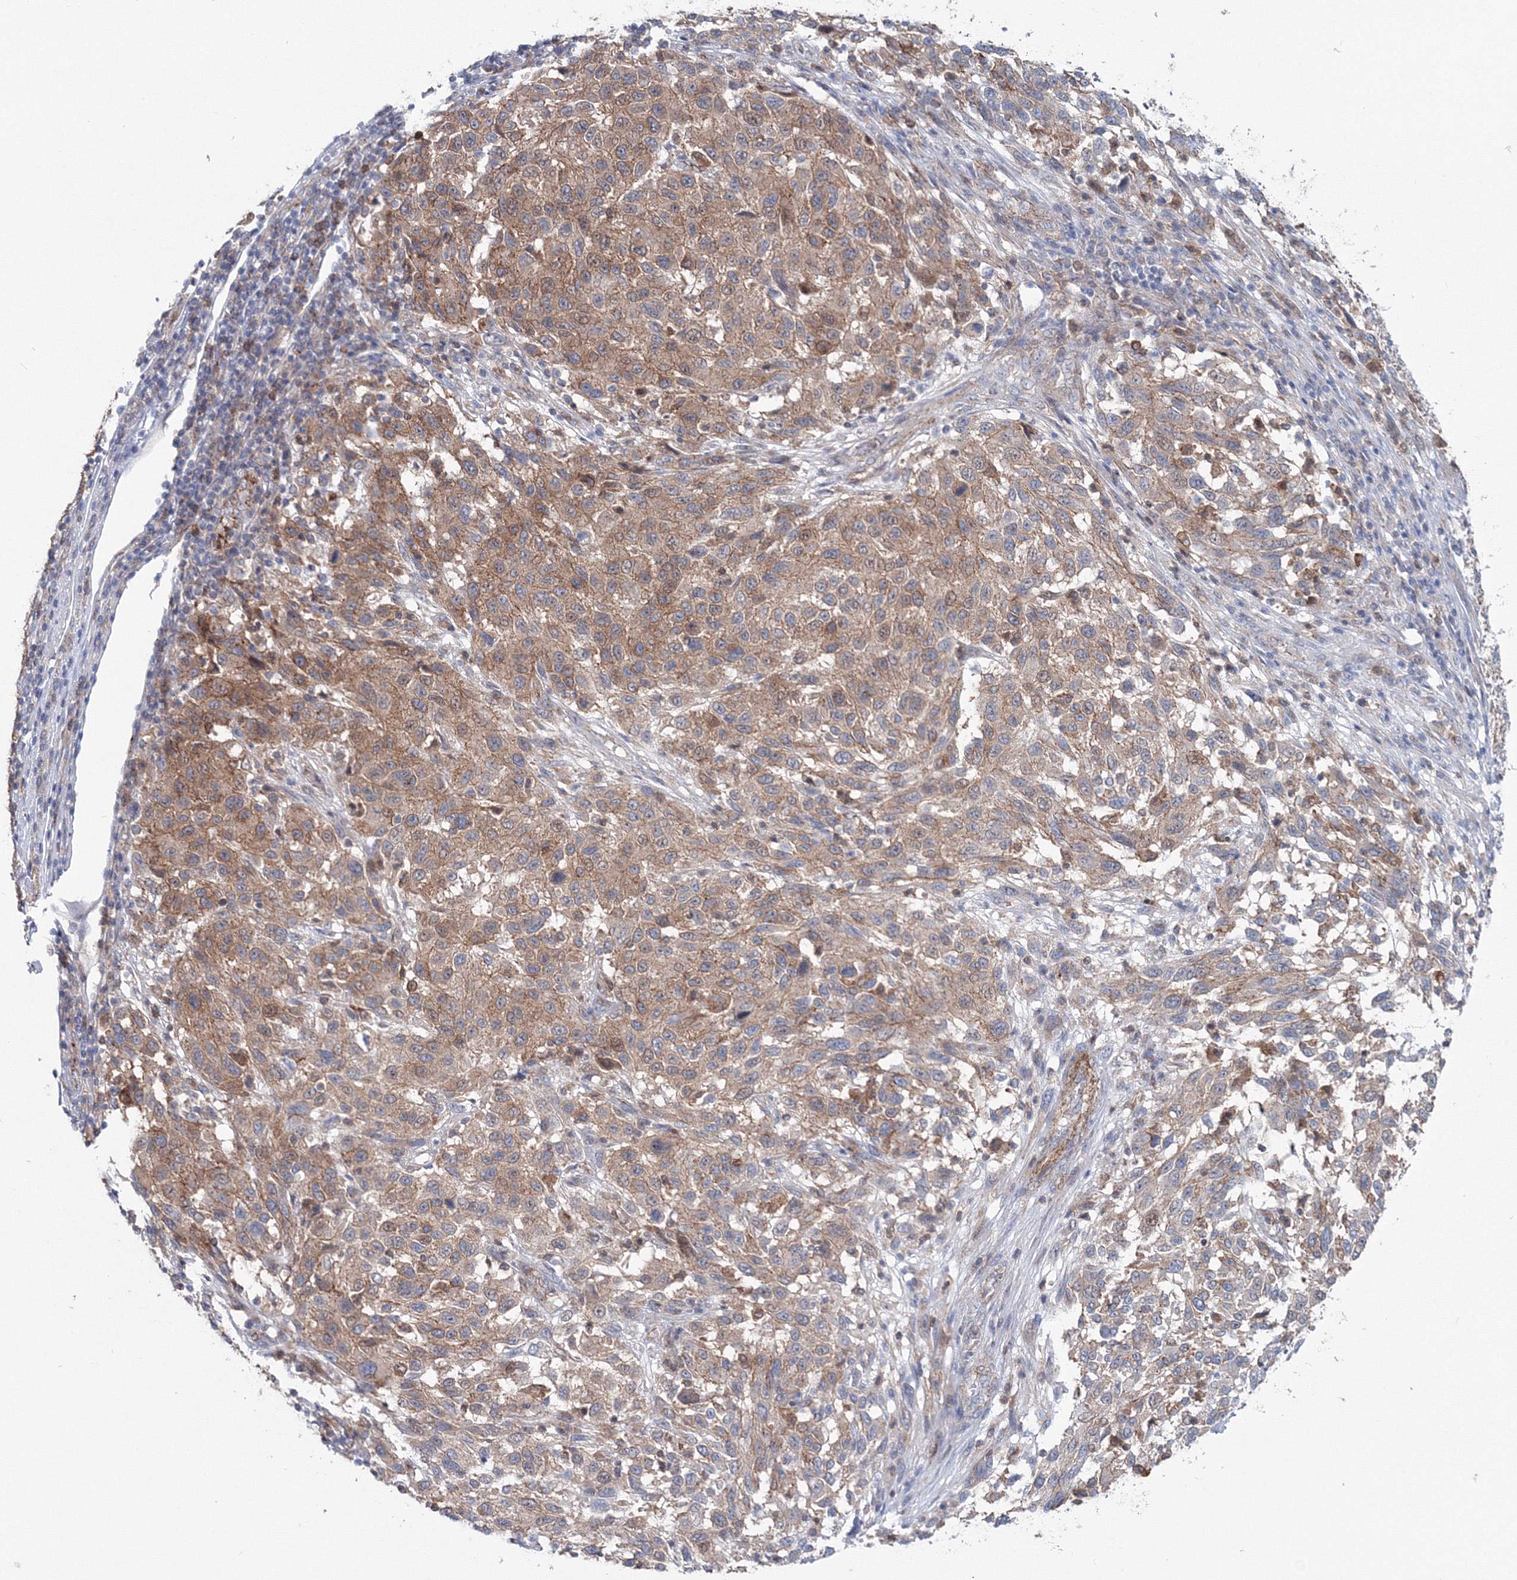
{"staining": {"intensity": "moderate", "quantity": ">75%", "location": "cytoplasmic/membranous"}, "tissue": "melanoma", "cell_type": "Tumor cells", "image_type": "cancer", "snomed": [{"axis": "morphology", "description": "Malignant melanoma, Metastatic site"}, {"axis": "topography", "description": "Lymph node"}], "caption": "Melanoma was stained to show a protein in brown. There is medium levels of moderate cytoplasmic/membranous expression in about >75% of tumor cells. (DAB IHC, brown staining for protein, blue staining for nuclei).", "gene": "GGA2", "patient": {"sex": "male", "age": 61}}